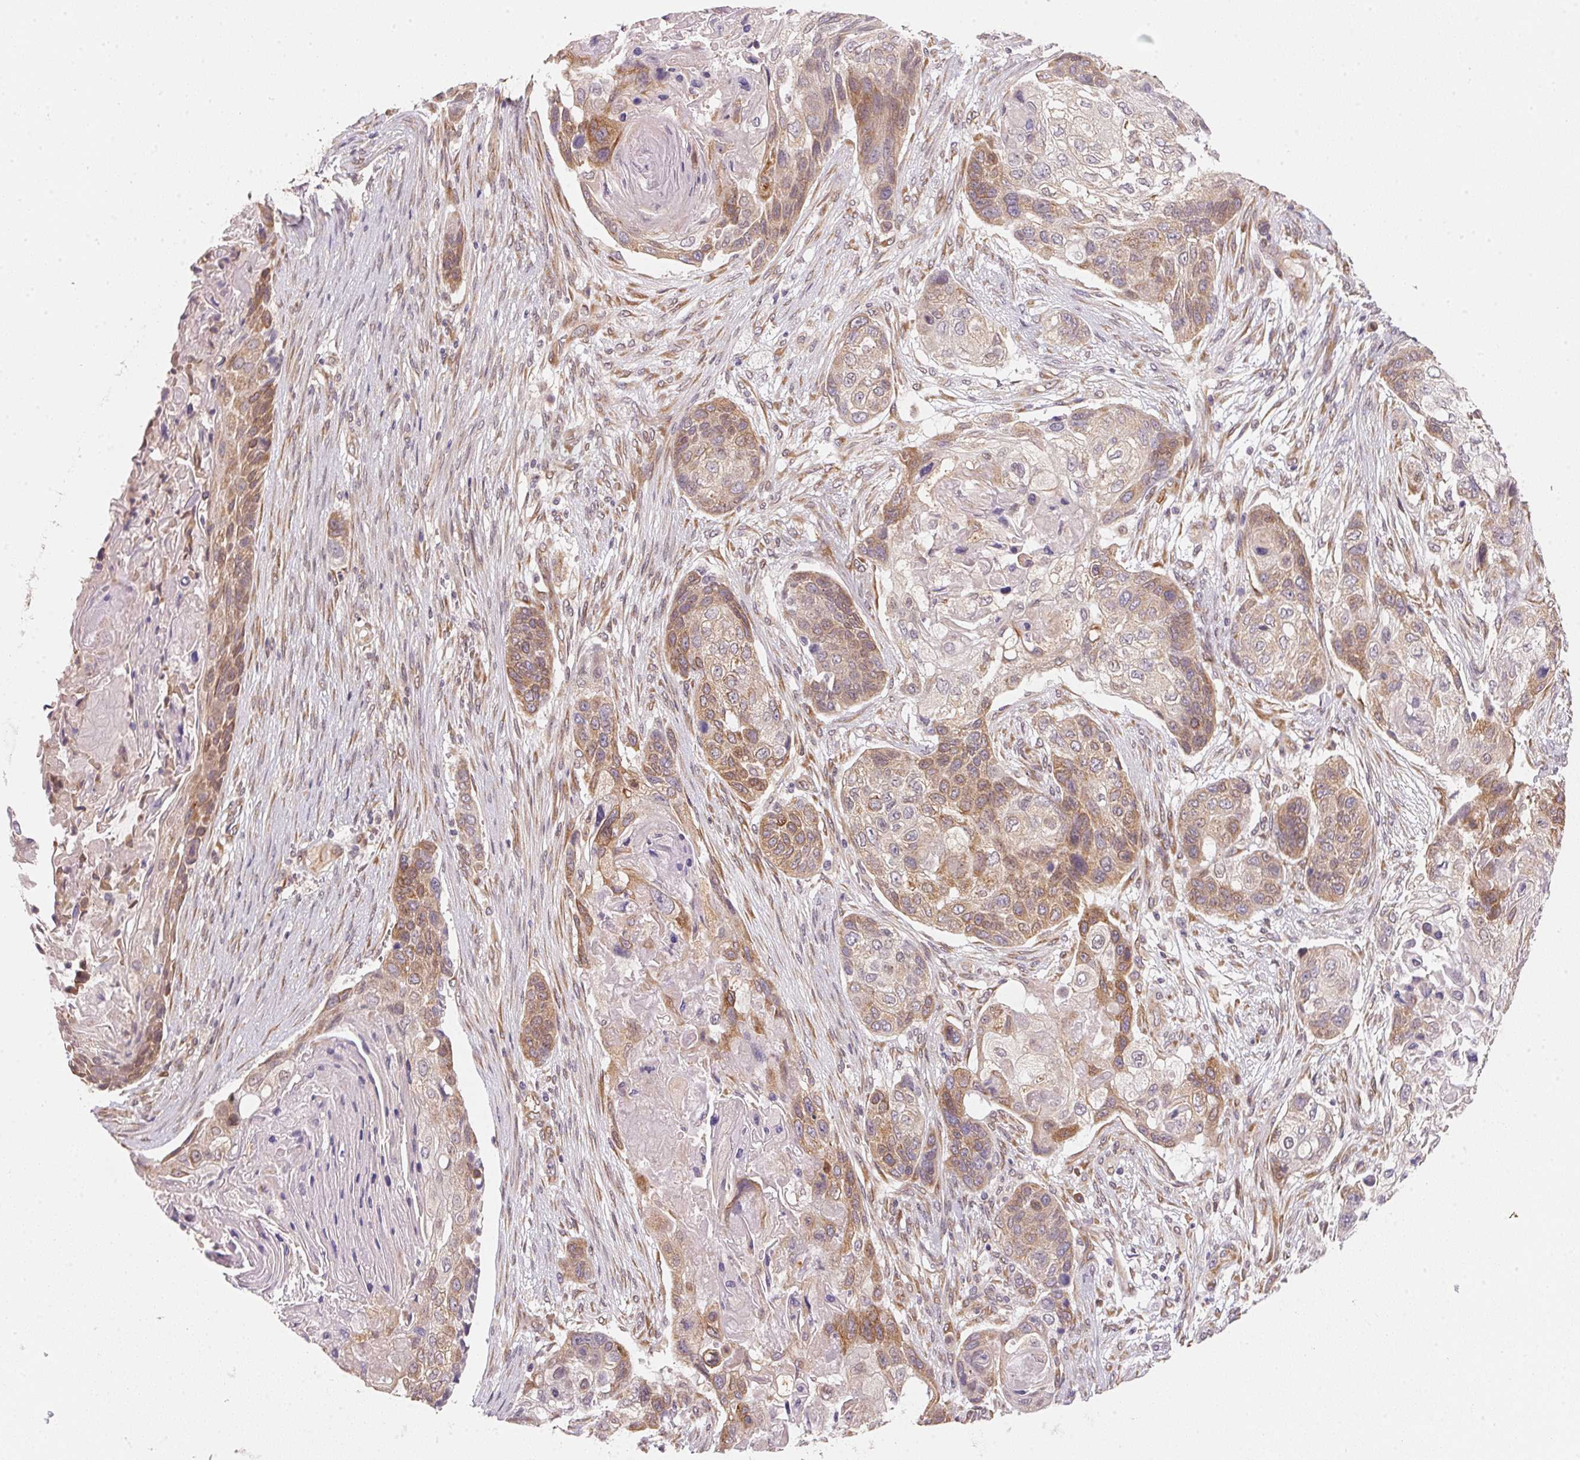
{"staining": {"intensity": "moderate", "quantity": "25%-75%", "location": "cytoplasmic/membranous"}, "tissue": "lung cancer", "cell_type": "Tumor cells", "image_type": "cancer", "snomed": [{"axis": "morphology", "description": "Squamous cell carcinoma, NOS"}, {"axis": "topography", "description": "Lung"}], "caption": "Lung cancer (squamous cell carcinoma) stained for a protein demonstrates moderate cytoplasmic/membranous positivity in tumor cells. Nuclei are stained in blue.", "gene": "EI24", "patient": {"sex": "male", "age": 69}}